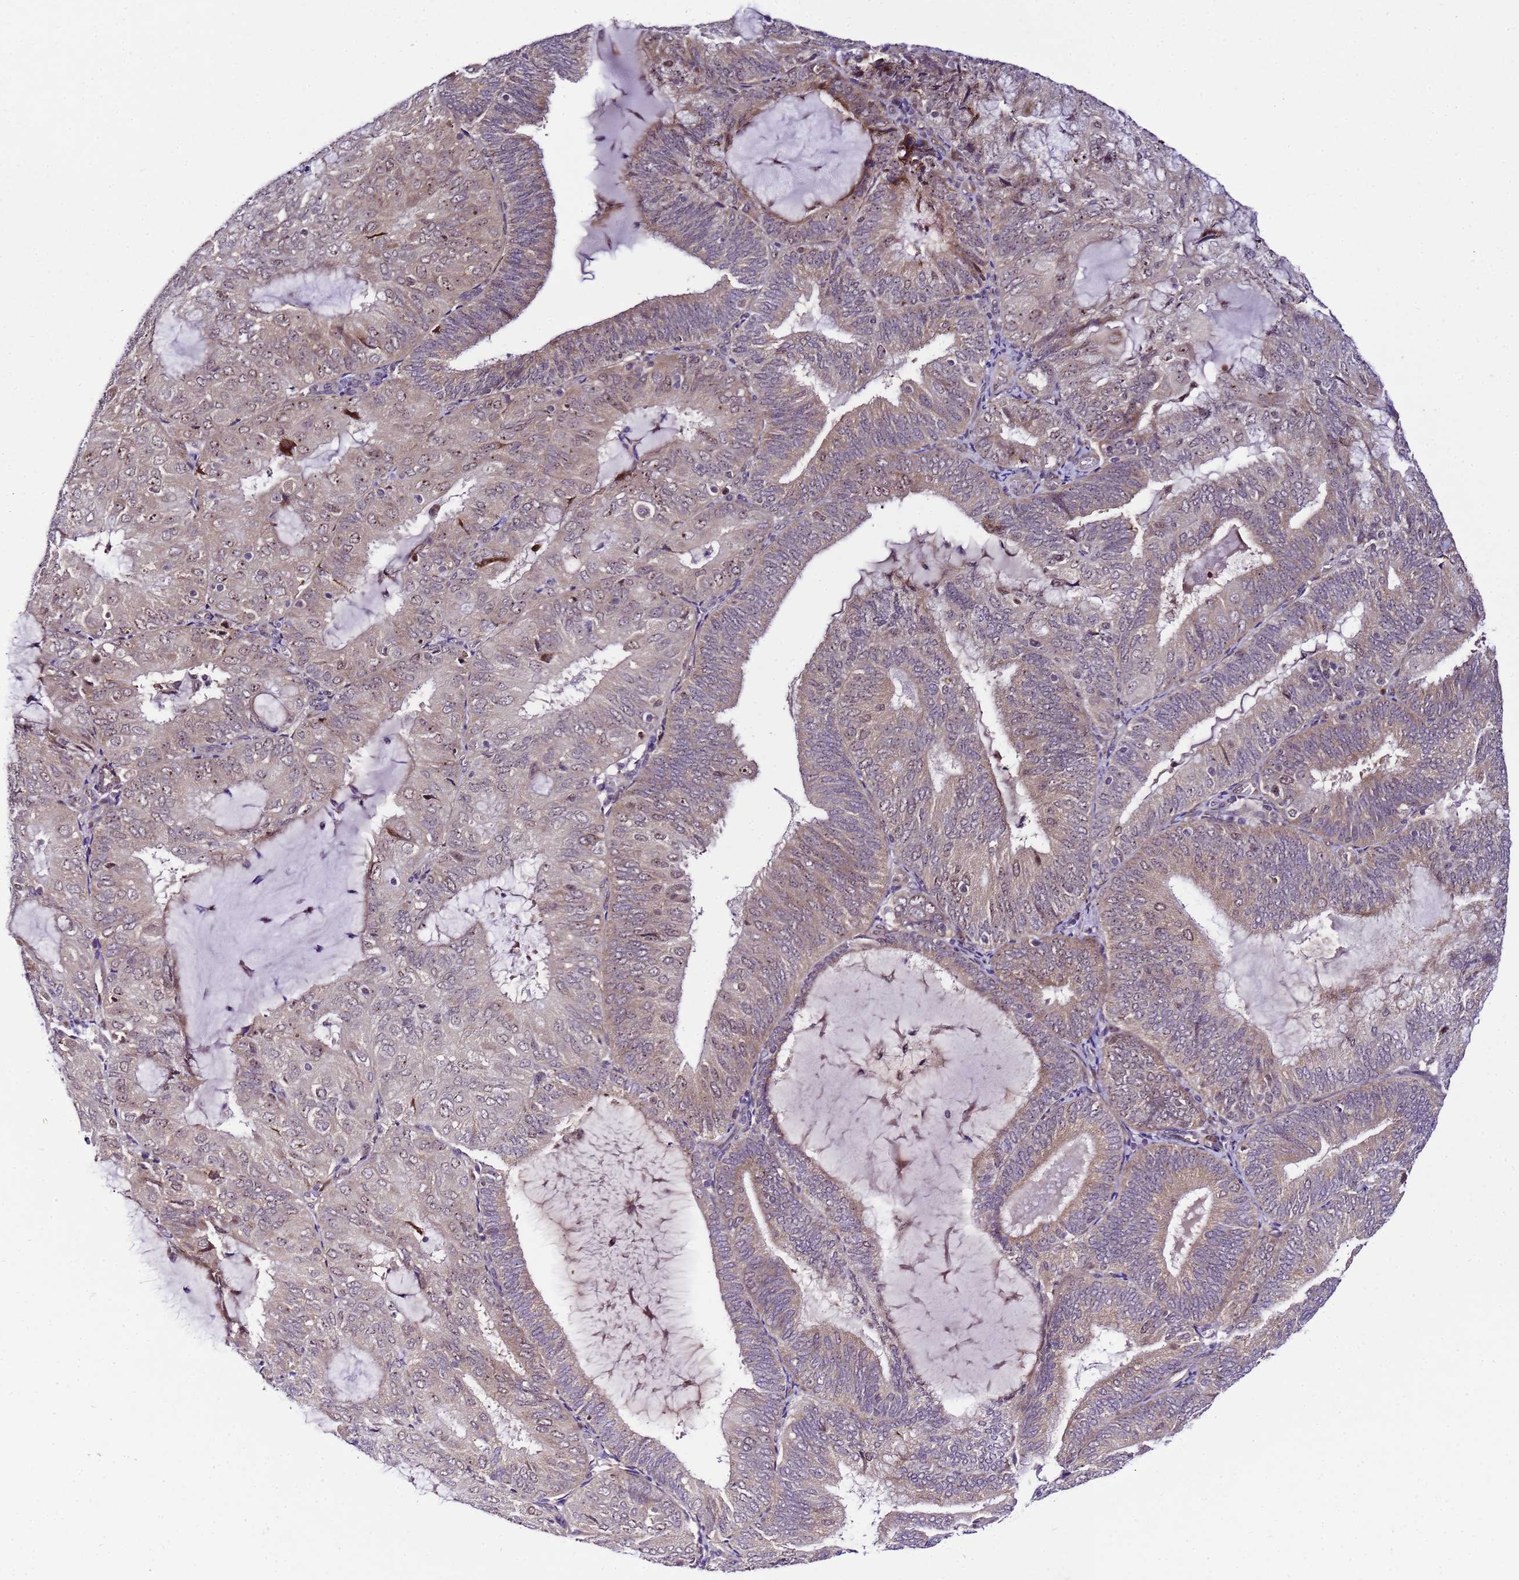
{"staining": {"intensity": "weak", "quantity": "<25%", "location": "nuclear"}, "tissue": "endometrial cancer", "cell_type": "Tumor cells", "image_type": "cancer", "snomed": [{"axis": "morphology", "description": "Adenocarcinoma, NOS"}, {"axis": "topography", "description": "Endometrium"}], "caption": "DAB immunohistochemical staining of human endometrial cancer displays no significant positivity in tumor cells.", "gene": "SLX4IP", "patient": {"sex": "female", "age": 81}}